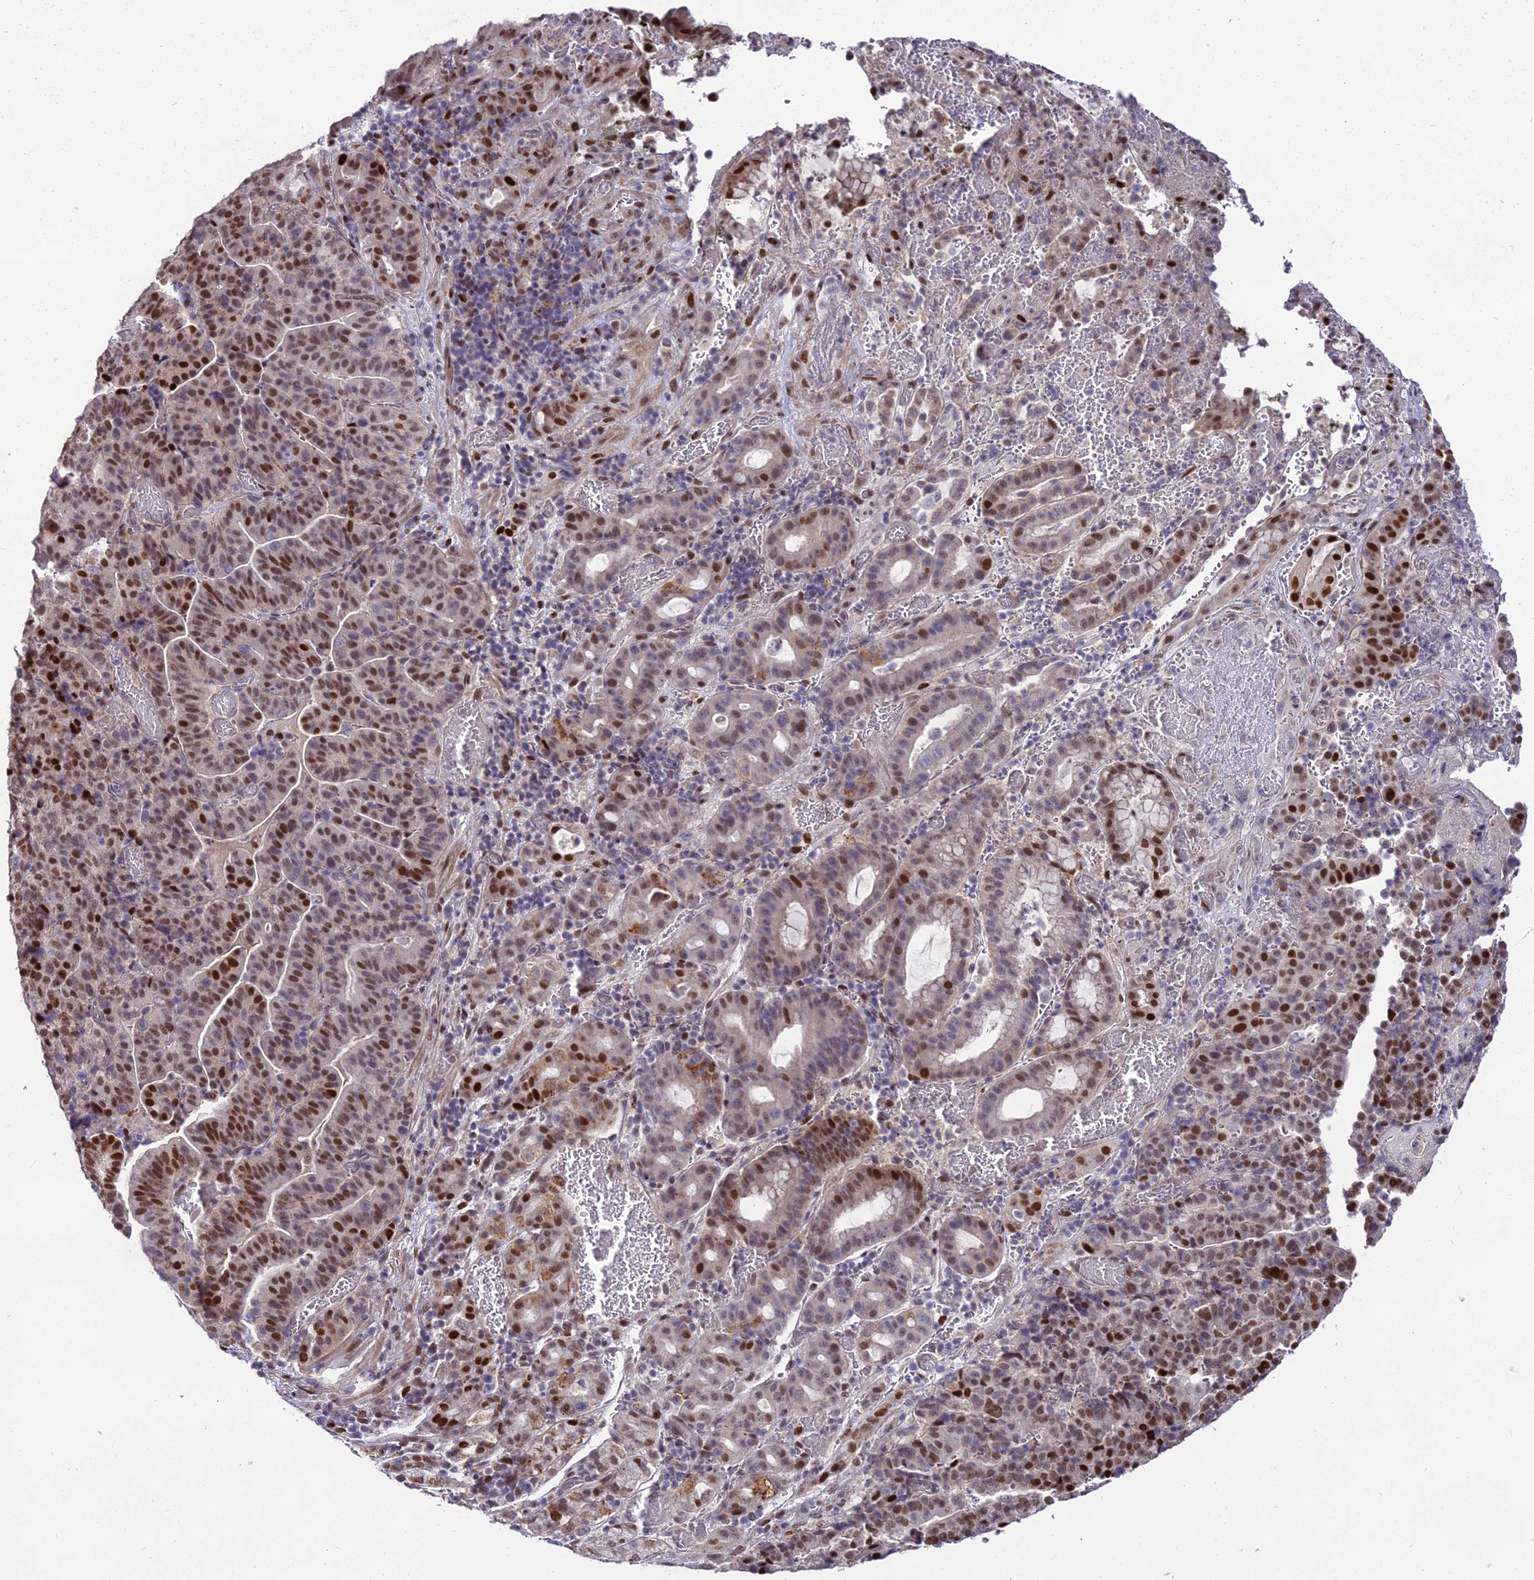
{"staining": {"intensity": "strong", "quantity": "25%-75%", "location": "nuclear"}, "tissue": "stomach cancer", "cell_type": "Tumor cells", "image_type": "cancer", "snomed": [{"axis": "morphology", "description": "Adenocarcinoma, NOS"}, {"axis": "topography", "description": "Stomach"}], "caption": "This histopathology image demonstrates immunohistochemistry (IHC) staining of adenocarcinoma (stomach), with high strong nuclear positivity in about 25%-75% of tumor cells.", "gene": "ZNF707", "patient": {"sex": "male", "age": 48}}